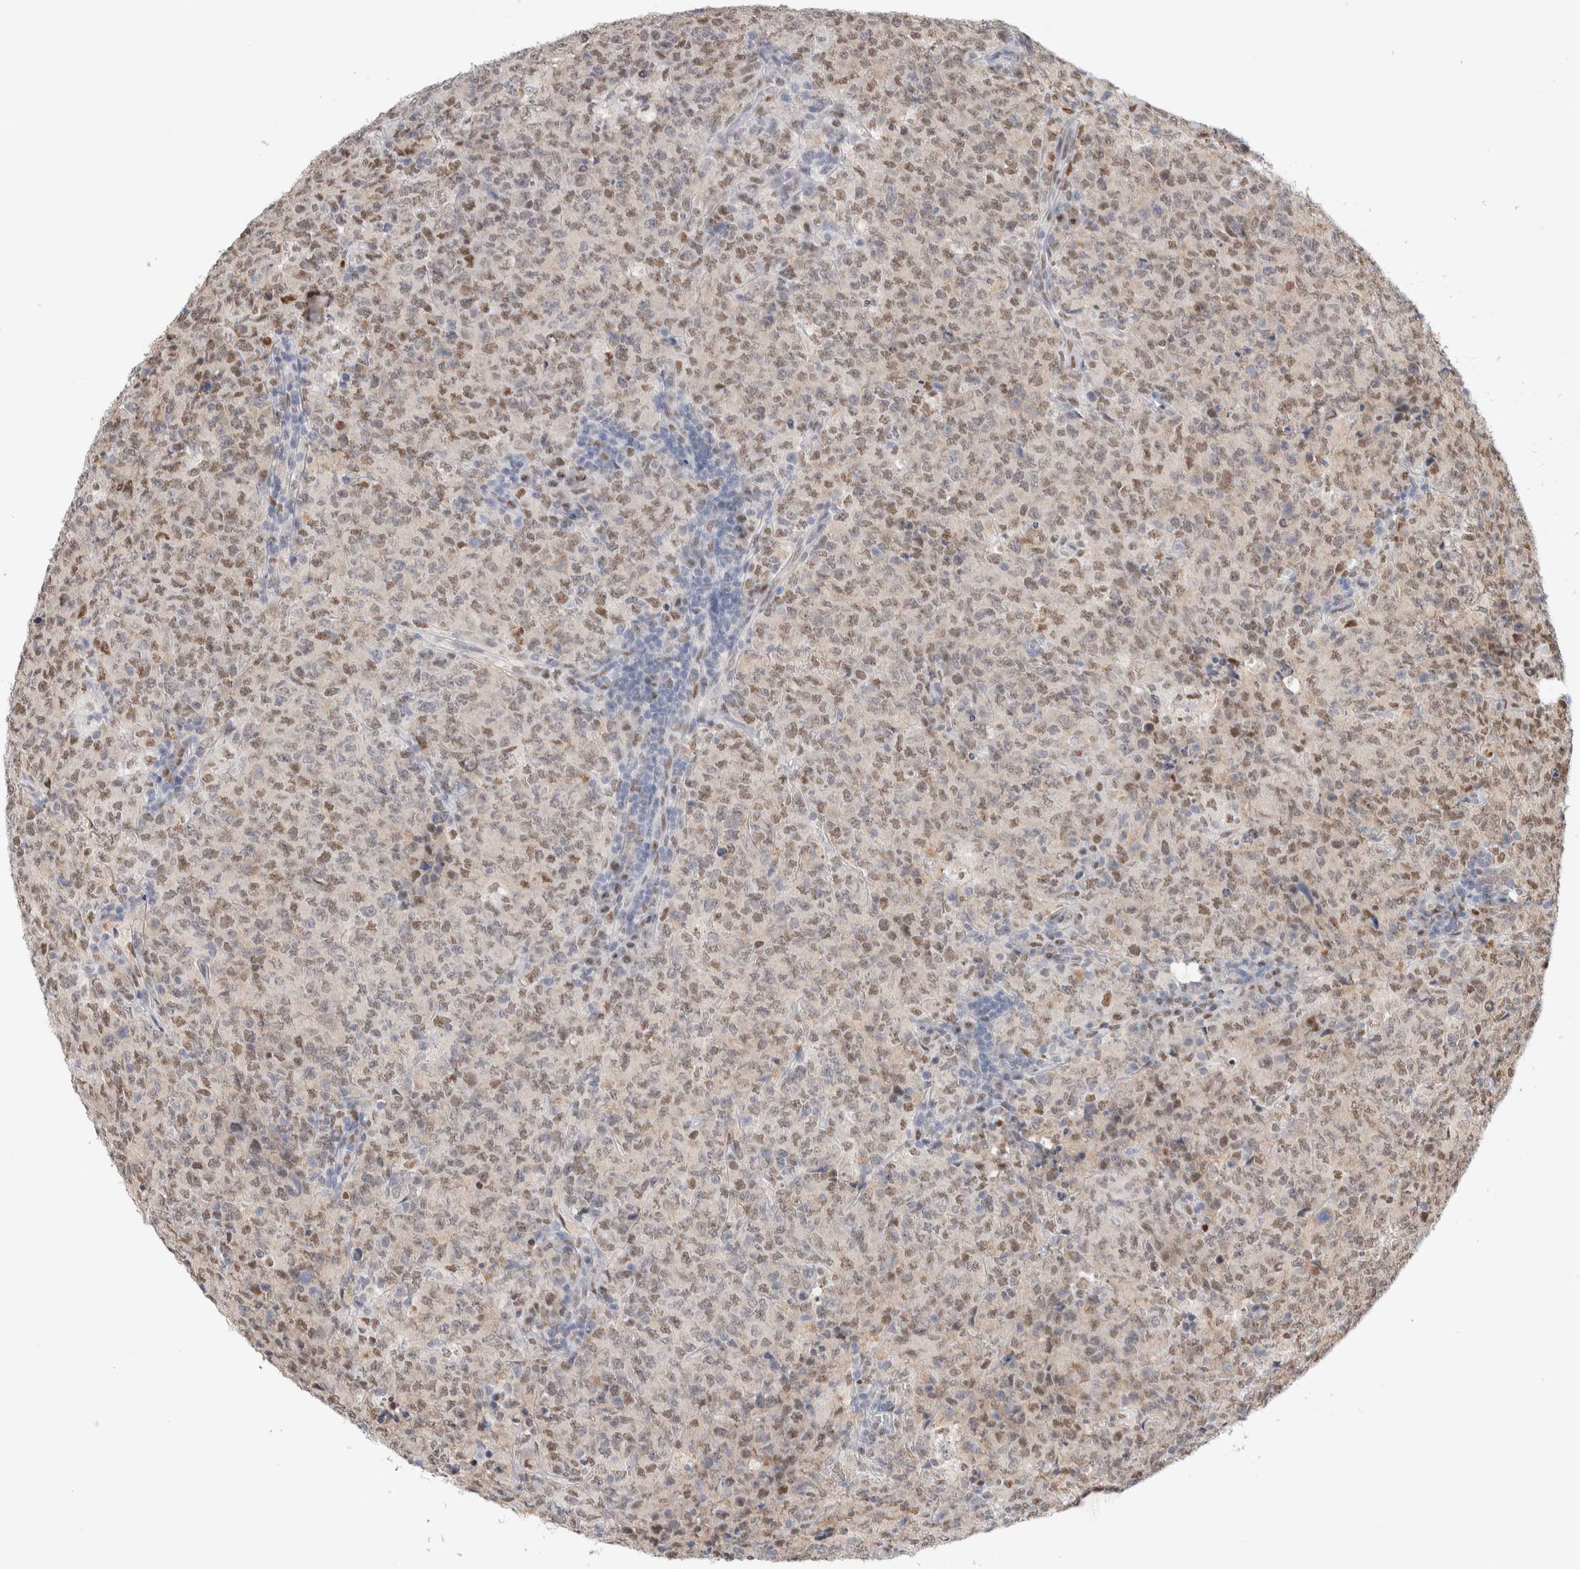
{"staining": {"intensity": "moderate", "quantity": ">75%", "location": "nuclear"}, "tissue": "lymphoma", "cell_type": "Tumor cells", "image_type": "cancer", "snomed": [{"axis": "morphology", "description": "Malignant lymphoma, non-Hodgkin's type, High grade"}, {"axis": "topography", "description": "Tonsil"}], "caption": "DAB immunohistochemical staining of high-grade malignant lymphoma, non-Hodgkin's type reveals moderate nuclear protein expression in approximately >75% of tumor cells. The staining was performed using DAB to visualize the protein expression in brown, while the nuclei were stained in blue with hematoxylin (Magnification: 20x).", "gene": "PRMT1", "patient": {"sex": "female", "age": 36}}